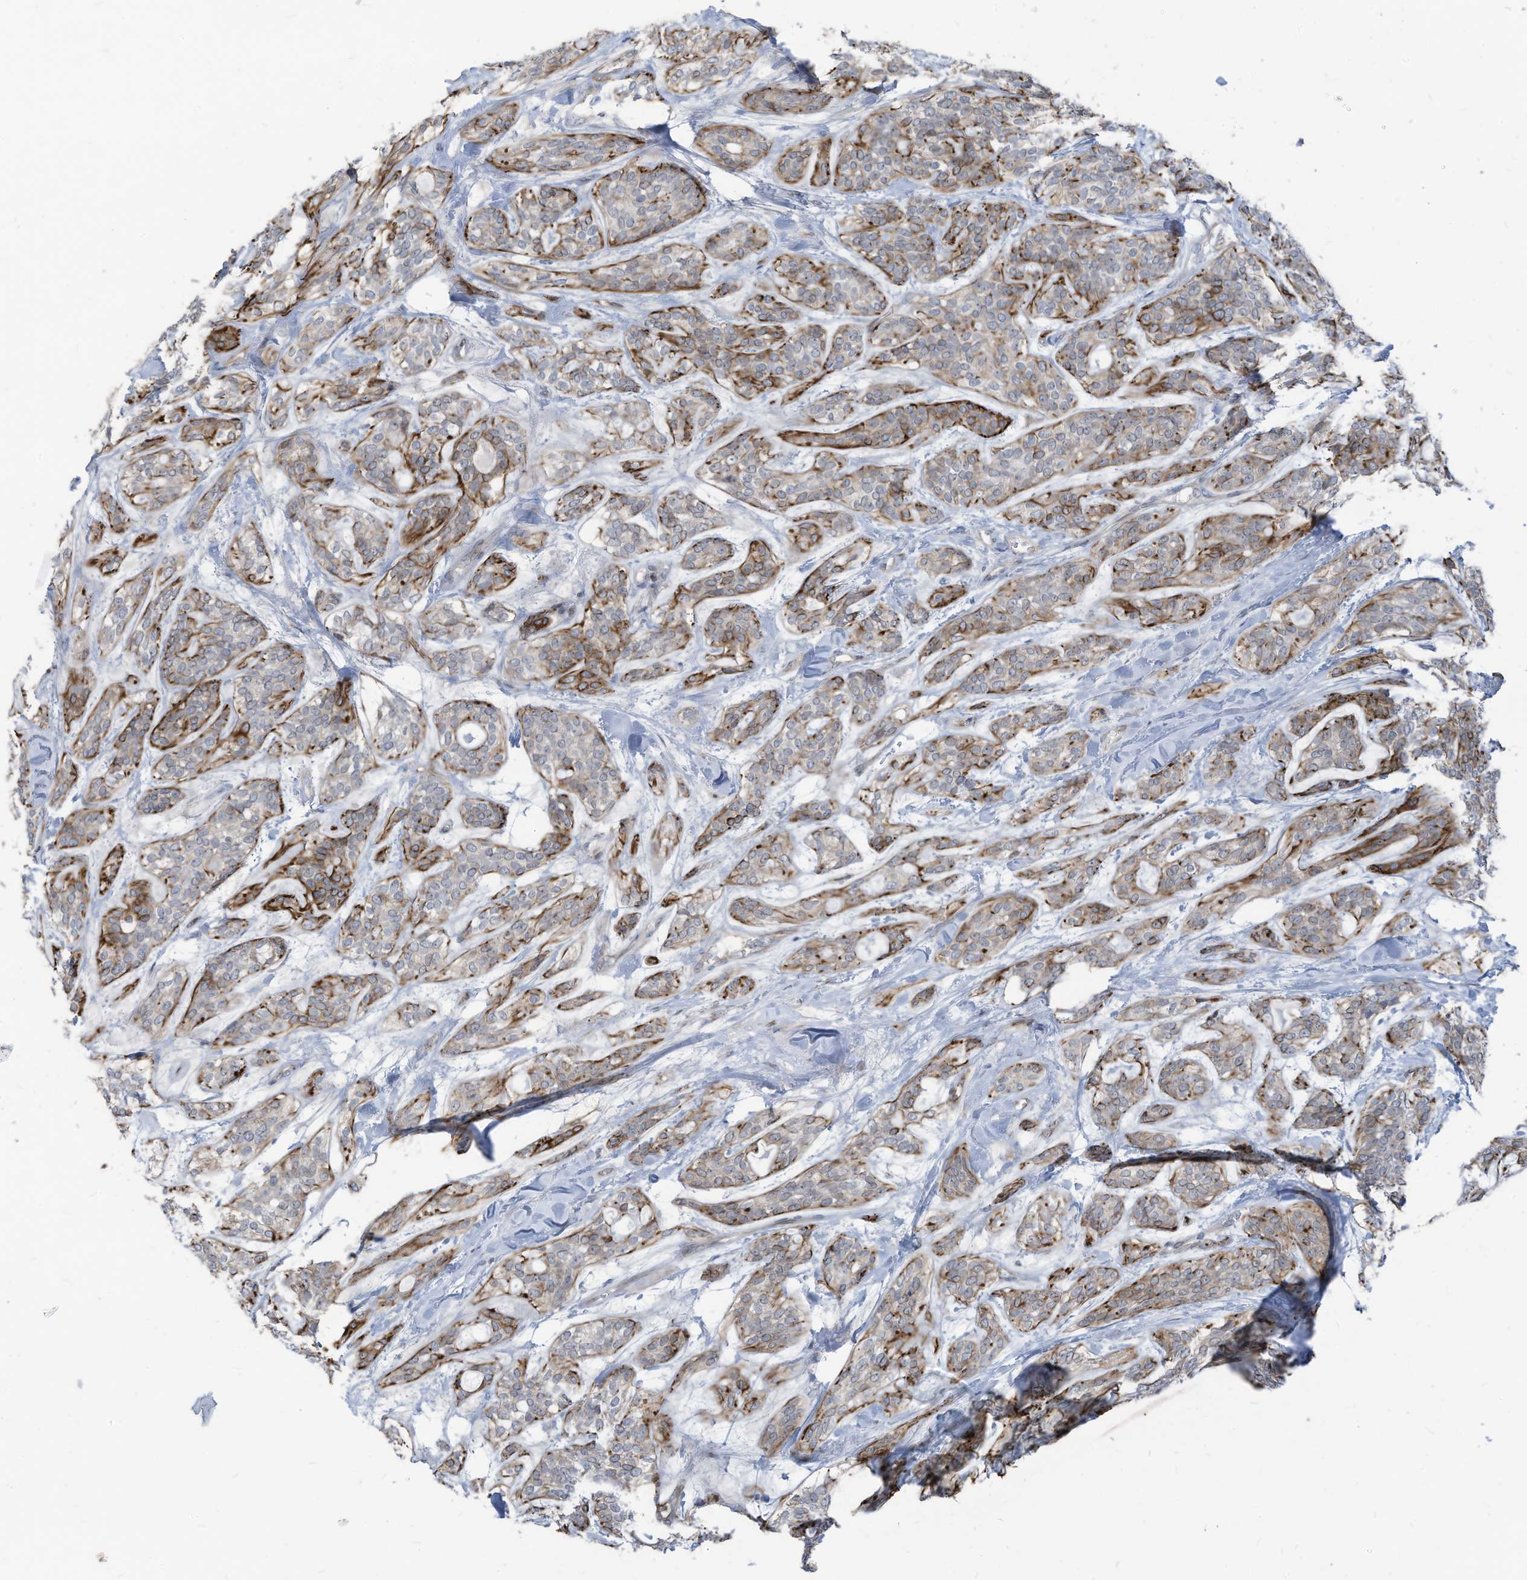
{"staining": {"intensity": "moderate", "quantity": "25%-75%", "location": "cytoplasmic/membranous"}, "tissue": "head and neck cancer", "cell_type": "Tumor cells", "image_type": "cancer", "snomed": [{"axis": "morphology", "description": "Adenocarcinoma, NOS"}, {"axis": "topography", "description": "Head-Neck"}], "caption": "The histopathology image shows immunohistochemical staining of head and neck cancer (adenocarcinoma). There is moderate cytoplasmic/membranous positivity is appreciated in approximately 25%-75% of tumor cells.", "gene": "GPATCH3", "patient": {"sex": "male", "age": 66}}